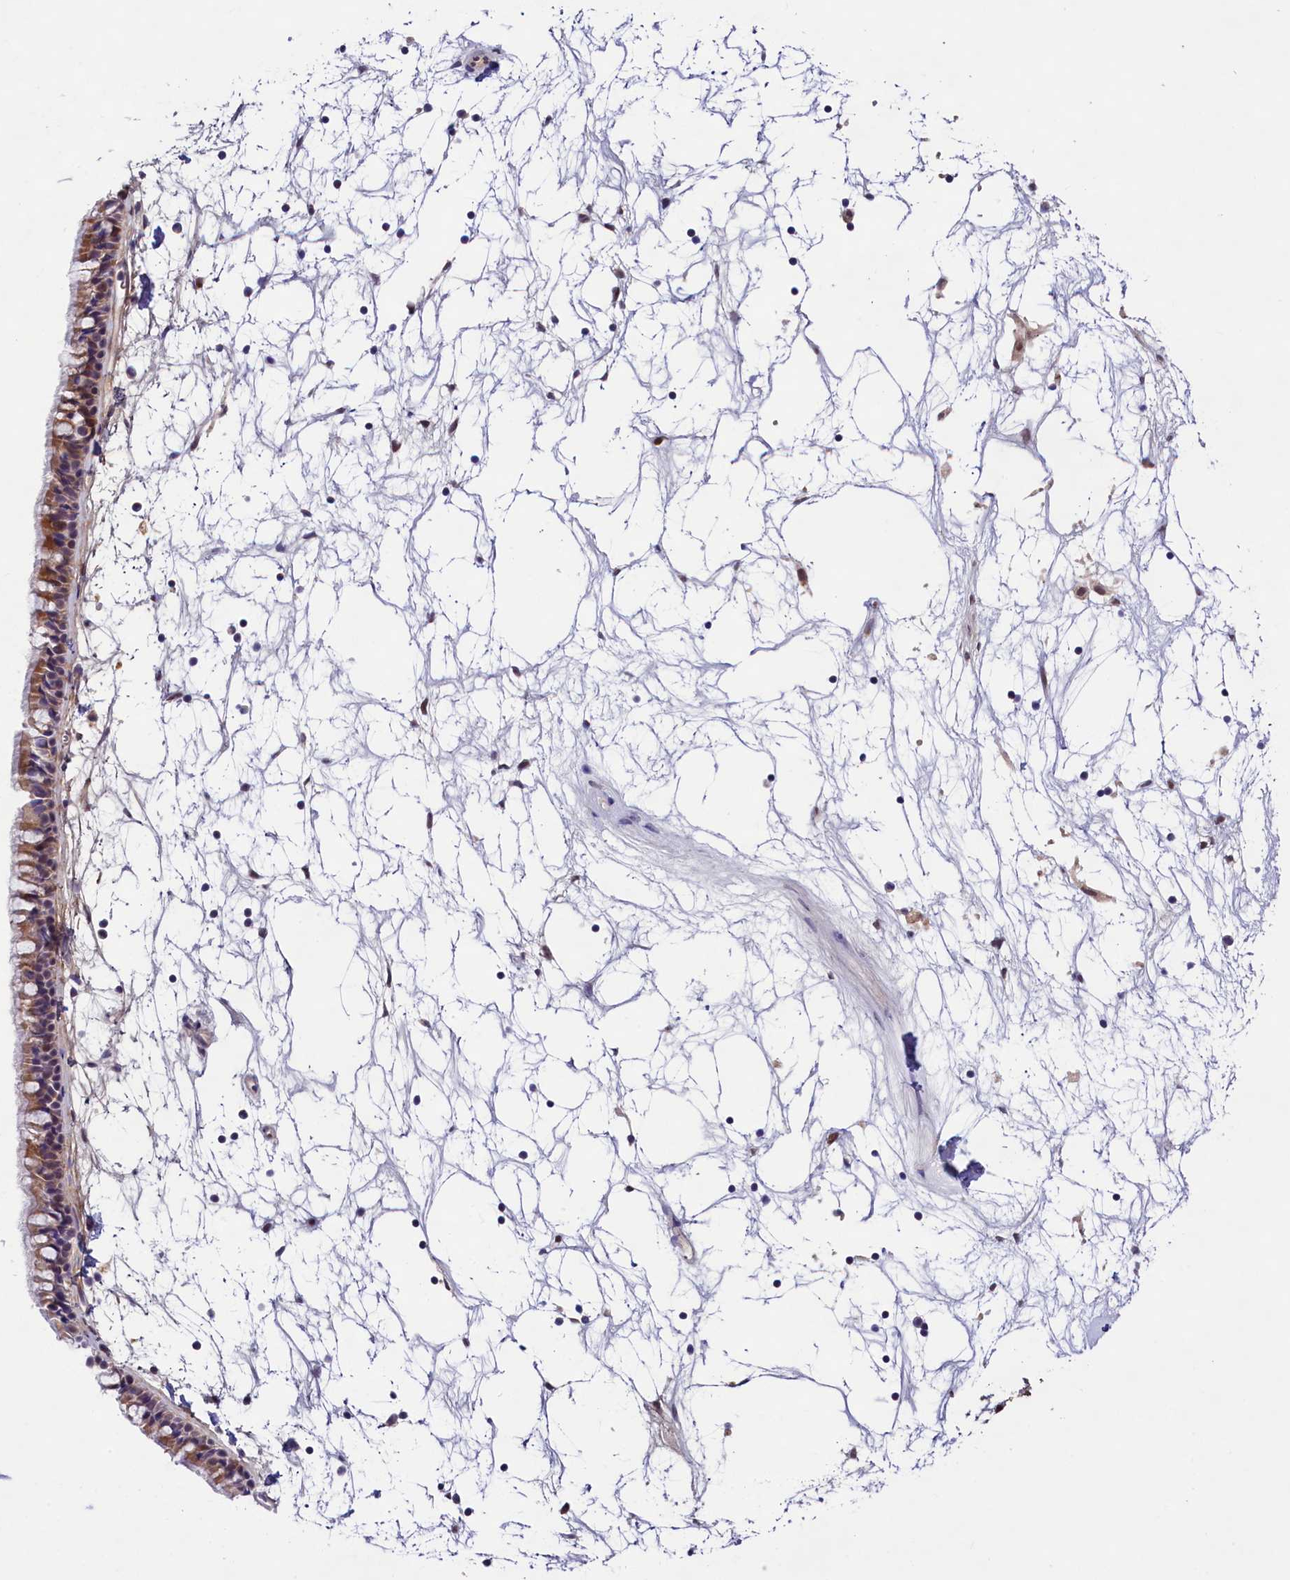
{"staining": {"intensity": "moderate", "quantity": "25%-75%", "location": "cytoplasmic/membranous"}, "tissue": "nasopharynx", "cell_type": "Respiratory epithelial cells", "image_type": "normal", "snomed": [{"axis": "morphology", "description": "Normal tissue, NOS"}, {"axis": "topography", "description": "Nasopharynx"}], "caption": "Protein staining demonstrates moderate cytoplasmic/membranous expression in approximately 25%-75% of respiratory epithelial cells in benign nasopharynx. The staining is performed using DAB brown chromogen to label protein expression. The nuclei are counter-stained blue using hematoxylin.", "gene": "FBXO45", "patient": {"sex": "male", "age": 64}}